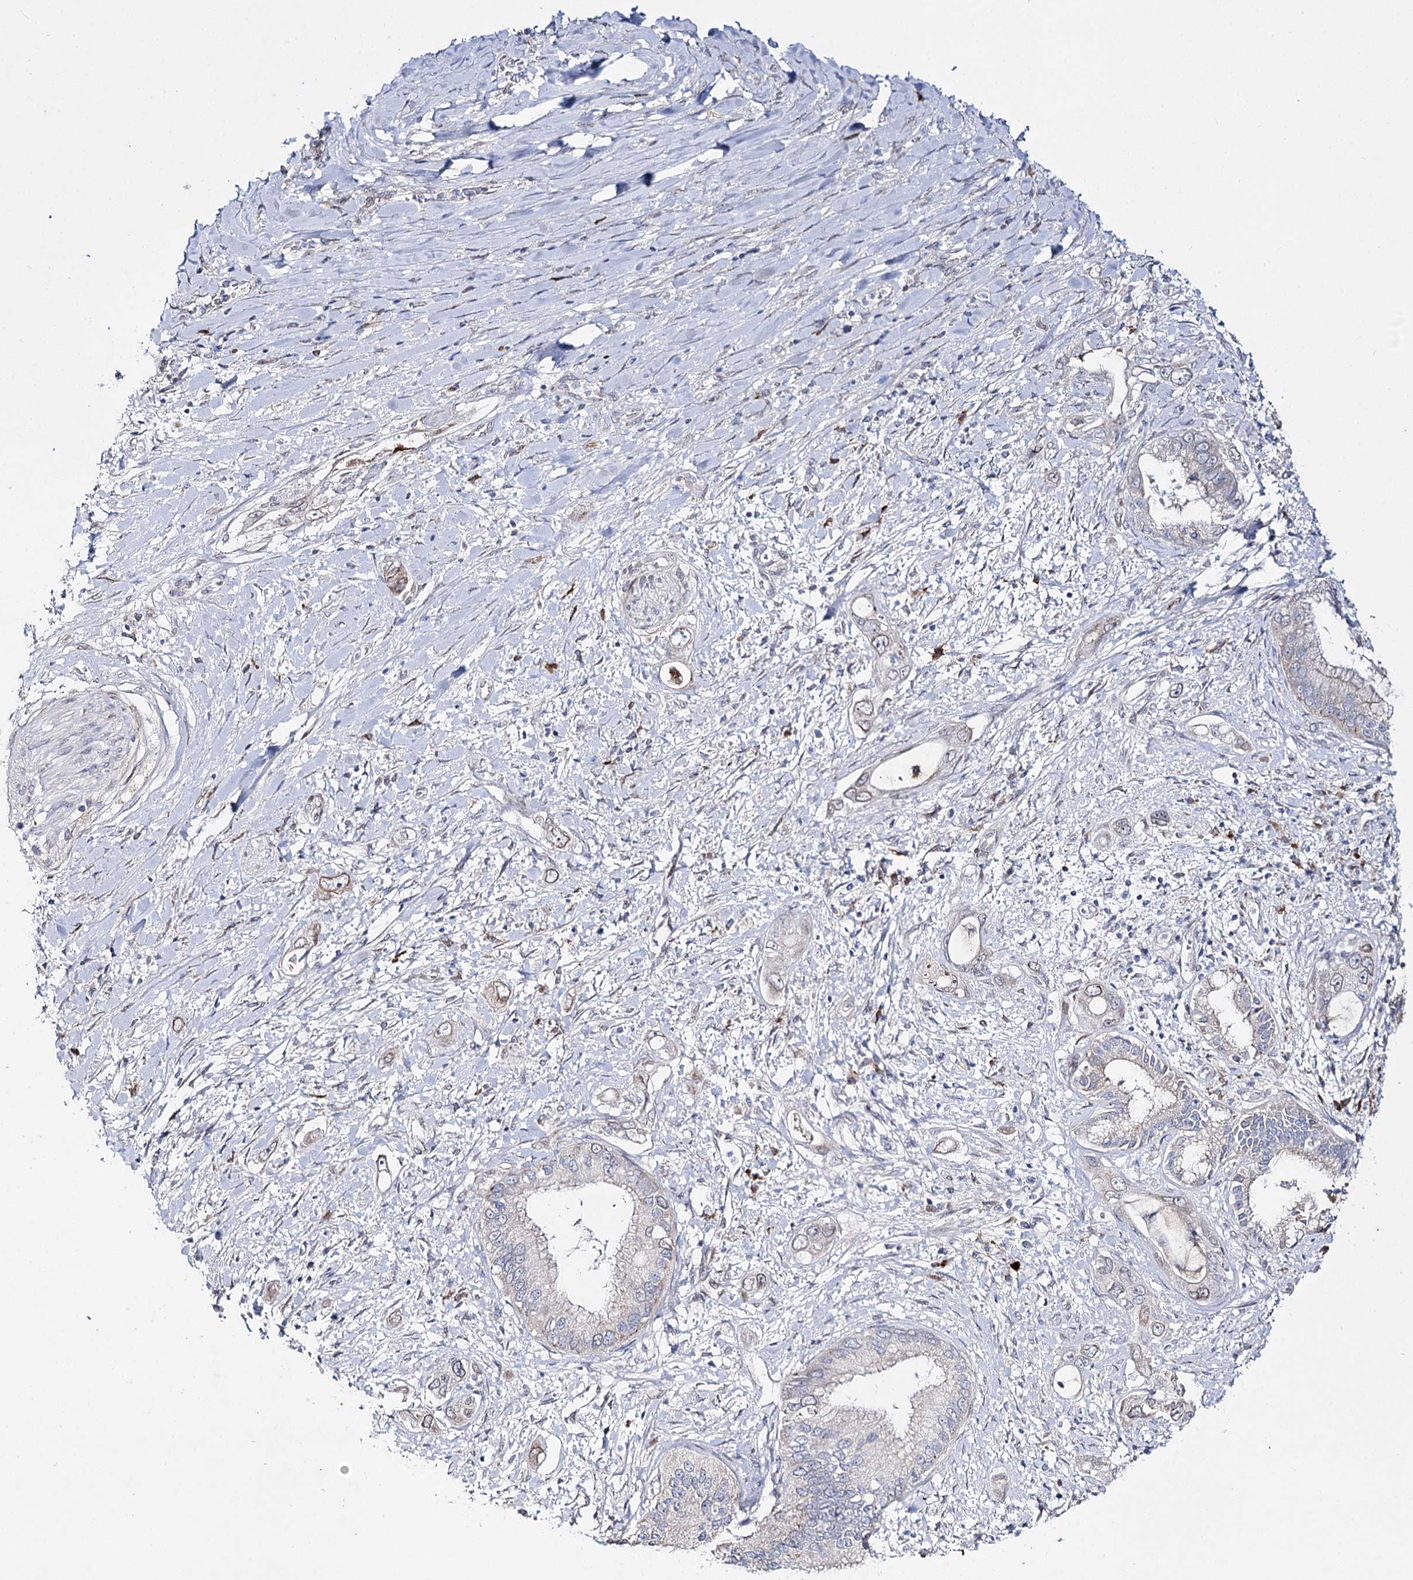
{"staining": {"intensity": "negative", "quantity": "none", "location": "none"}, "tissue": "pancreatic cancer", "cell_type": "Tumor cells", "image_type": "cancer", "snomed": [{"axis": "morphology", "description": "Inflammation, NOS"}, {"axis": "morphology", "description": "Adenocarcinoma, NOS"}, {"axis": "topography", "description": "Pancreas"}], "caption": "High magnification brightfield microscopy of pancreatic cancer stained with DAB (brown) and counterstained with hematoxylin (blue): tumor cells show no significant positivity.", "gene": "C11orf80", "patient": {"sex": "female", "age": 56}}